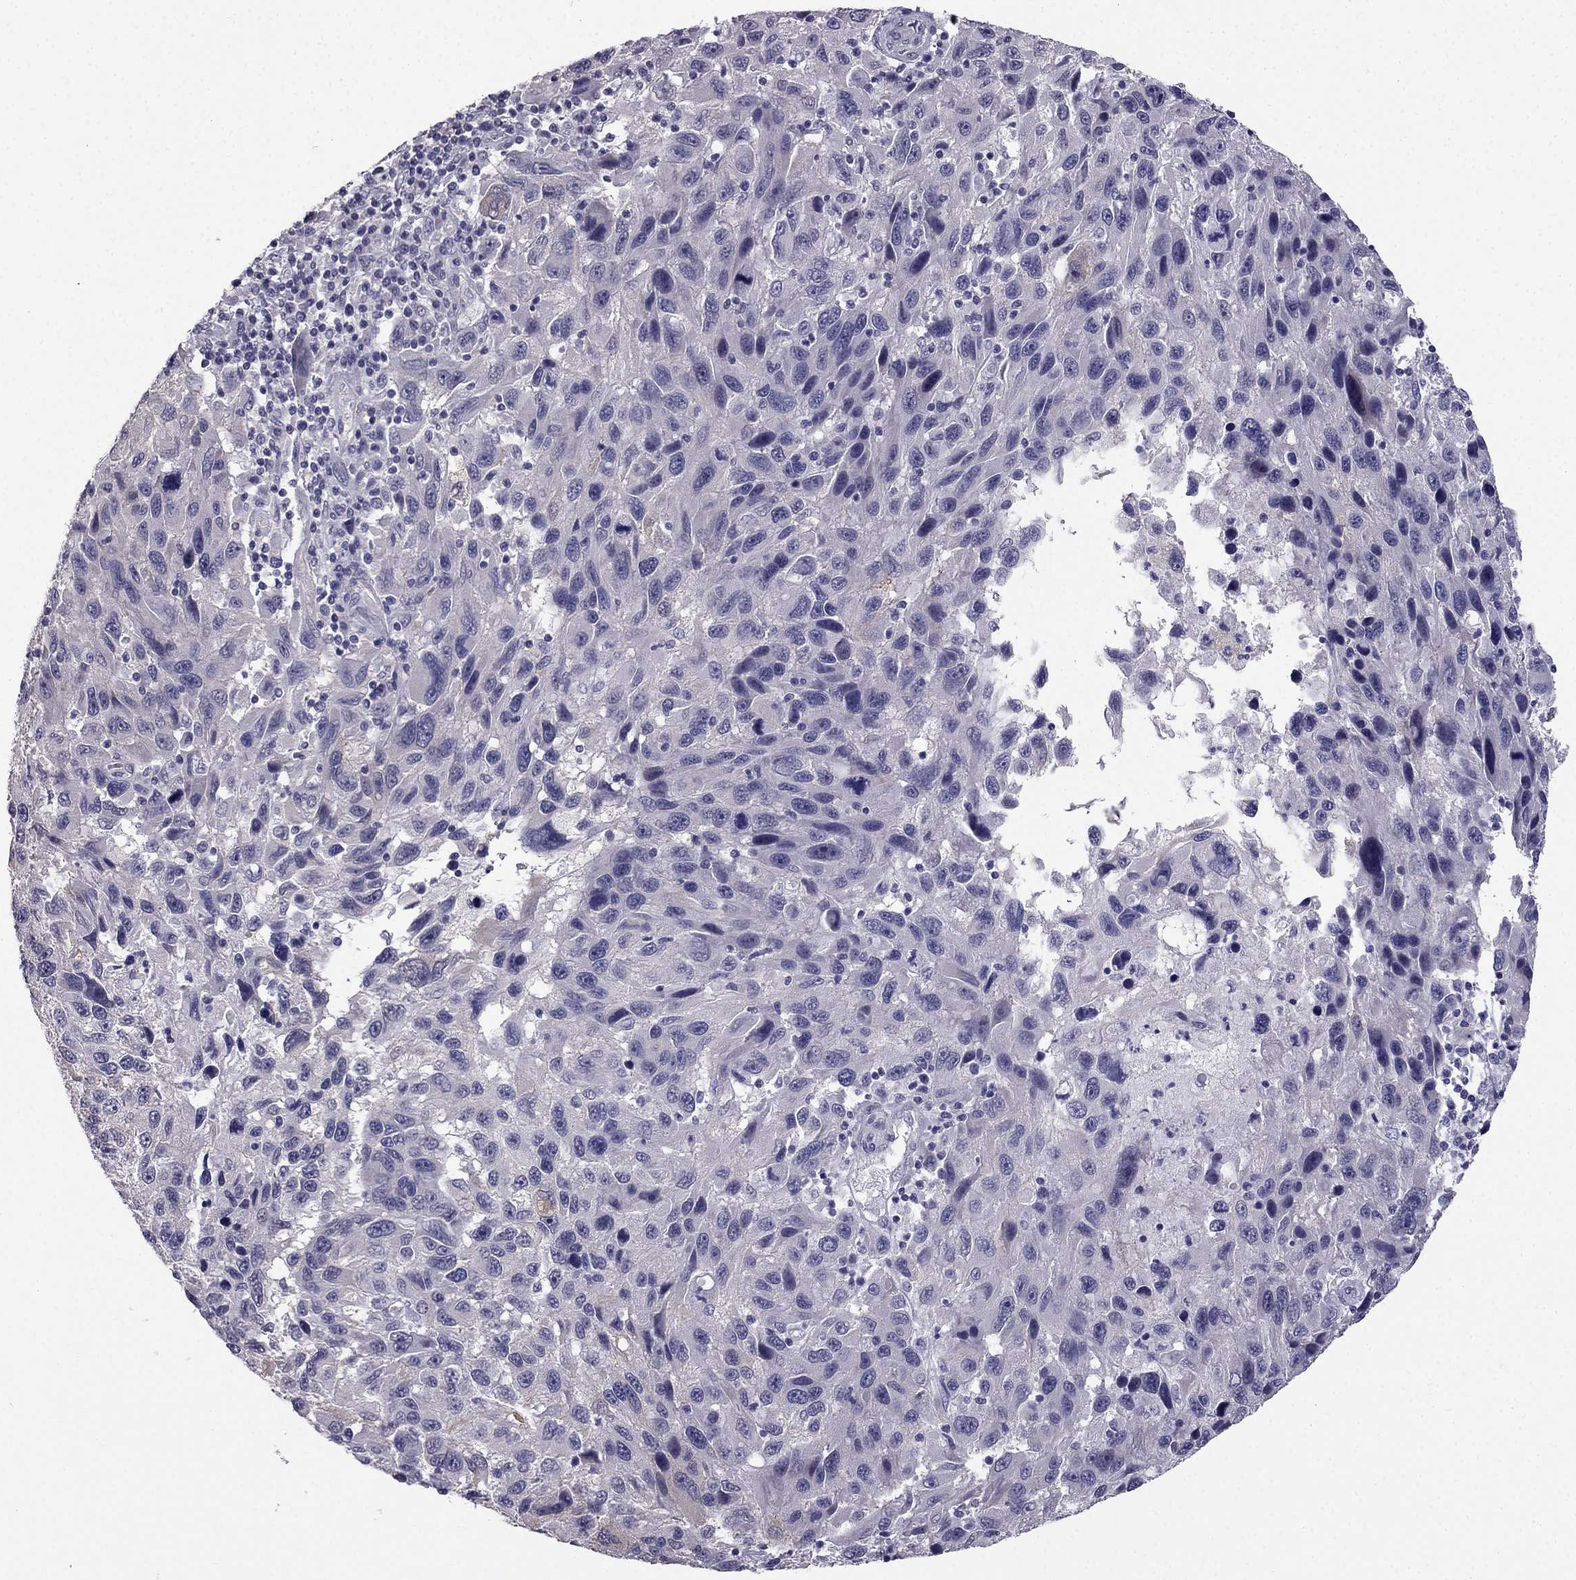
{"staining": {"intensity": "negative", "quantity": "none", "location": "none"}, "tissue": "melanoma", "cell_type": "Tumor cells", "image_type": "cancer", "snomed": [{"axis": "morphology", "description": "Malignant melanoma, NOS"}, {"axis": "topography", "description": "Skin"}], "caption": "Tumor cells show no significant protein staining in malignant melanoma.", "gene": "HSFX1", "patient": {"sex": "male", "age": 53}}